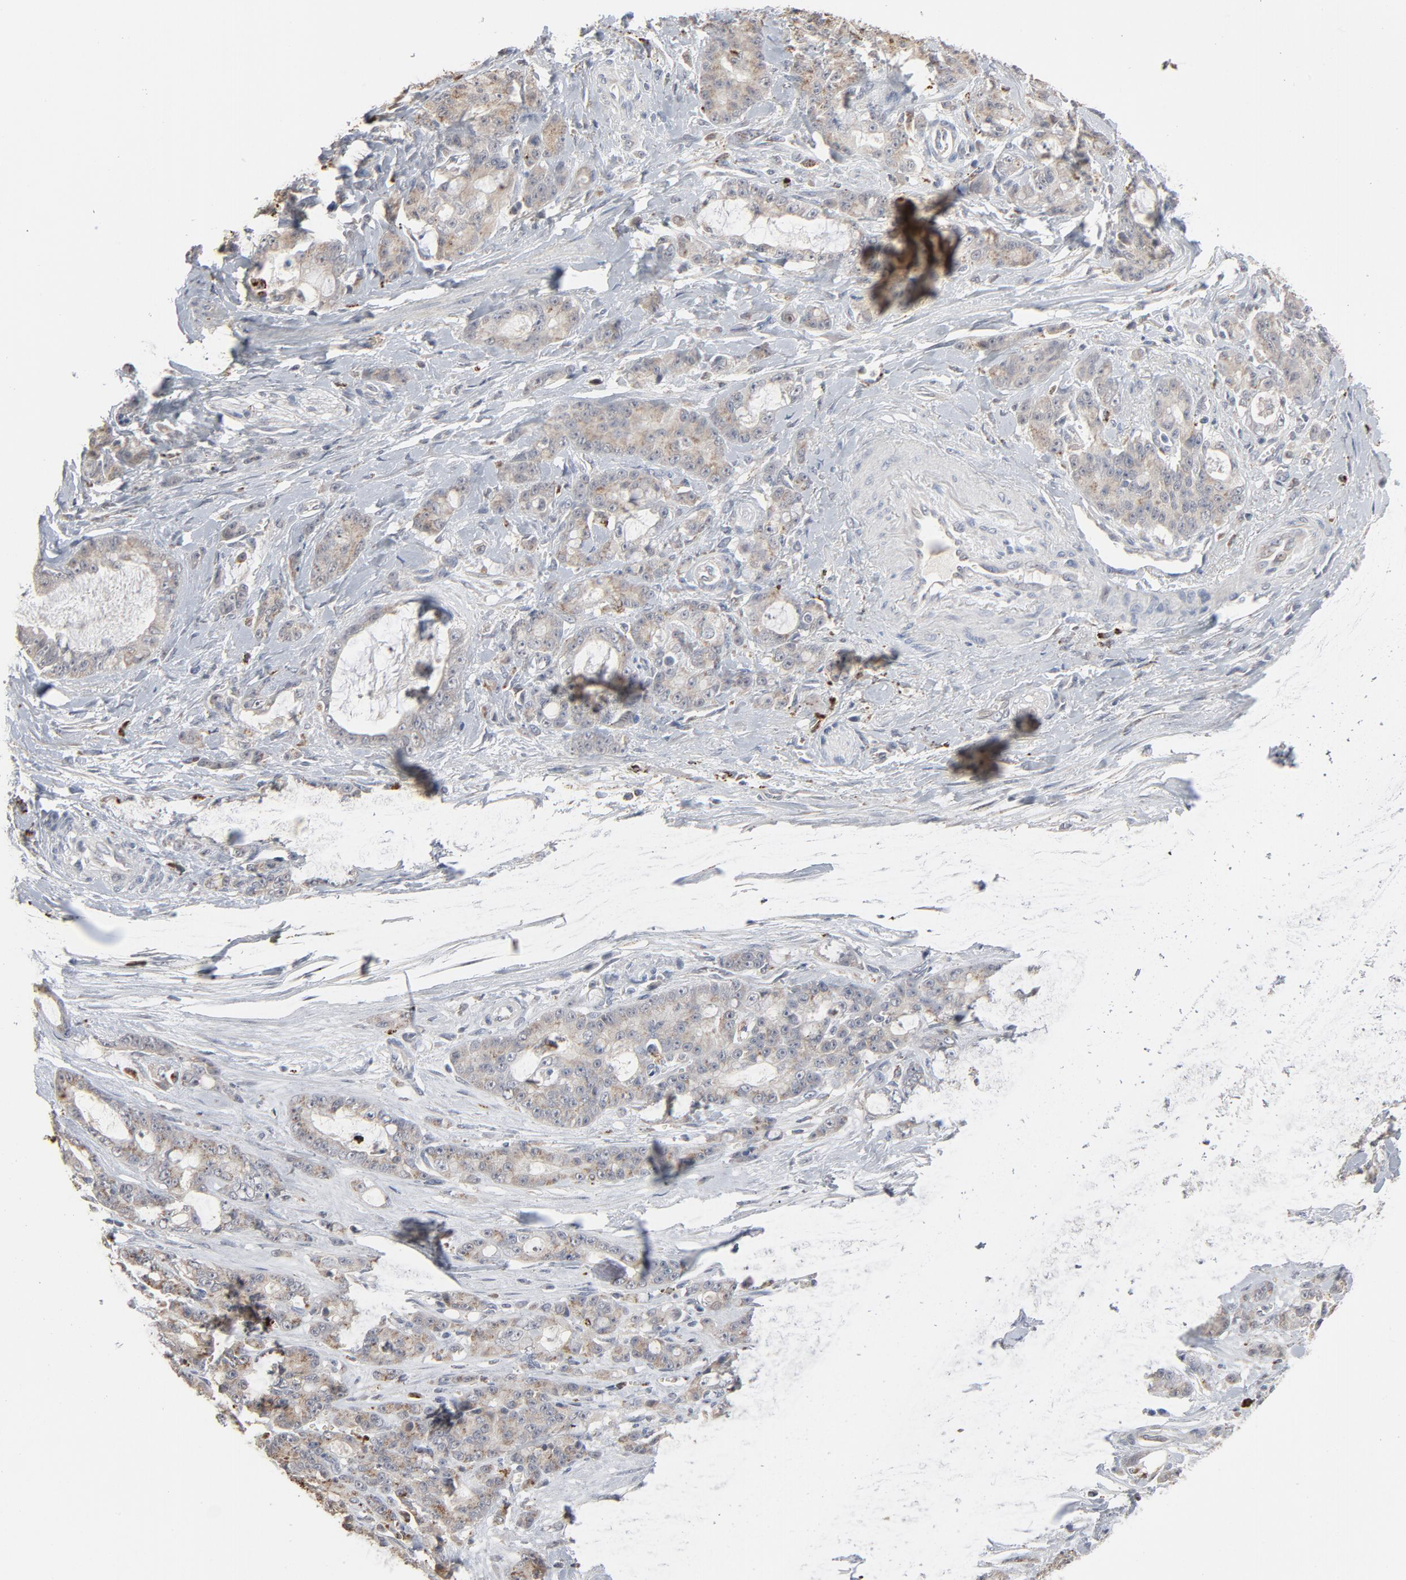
{"staining": {"intensity": "moderate", "quantity": "<25%", "location": "cytoplasmic/membranous"}, "tissue": "pancreatic cancer", "cell_type": "Tumor cells", "image_type": "cancer", "snomed": [{"axis": "morphology", "description": "Adenocarcinoma, NOS"}, {"axis": "topography", "description": "Pancreas"}], "caption": "Pancreatic adenocarcinoma stained with a brown dye shows moderate cytoplasmic/membranous positive positivity in about <25% of tumor cells.", "gene": "POMT2", "patient": {"sex": "female", "age": 73}}